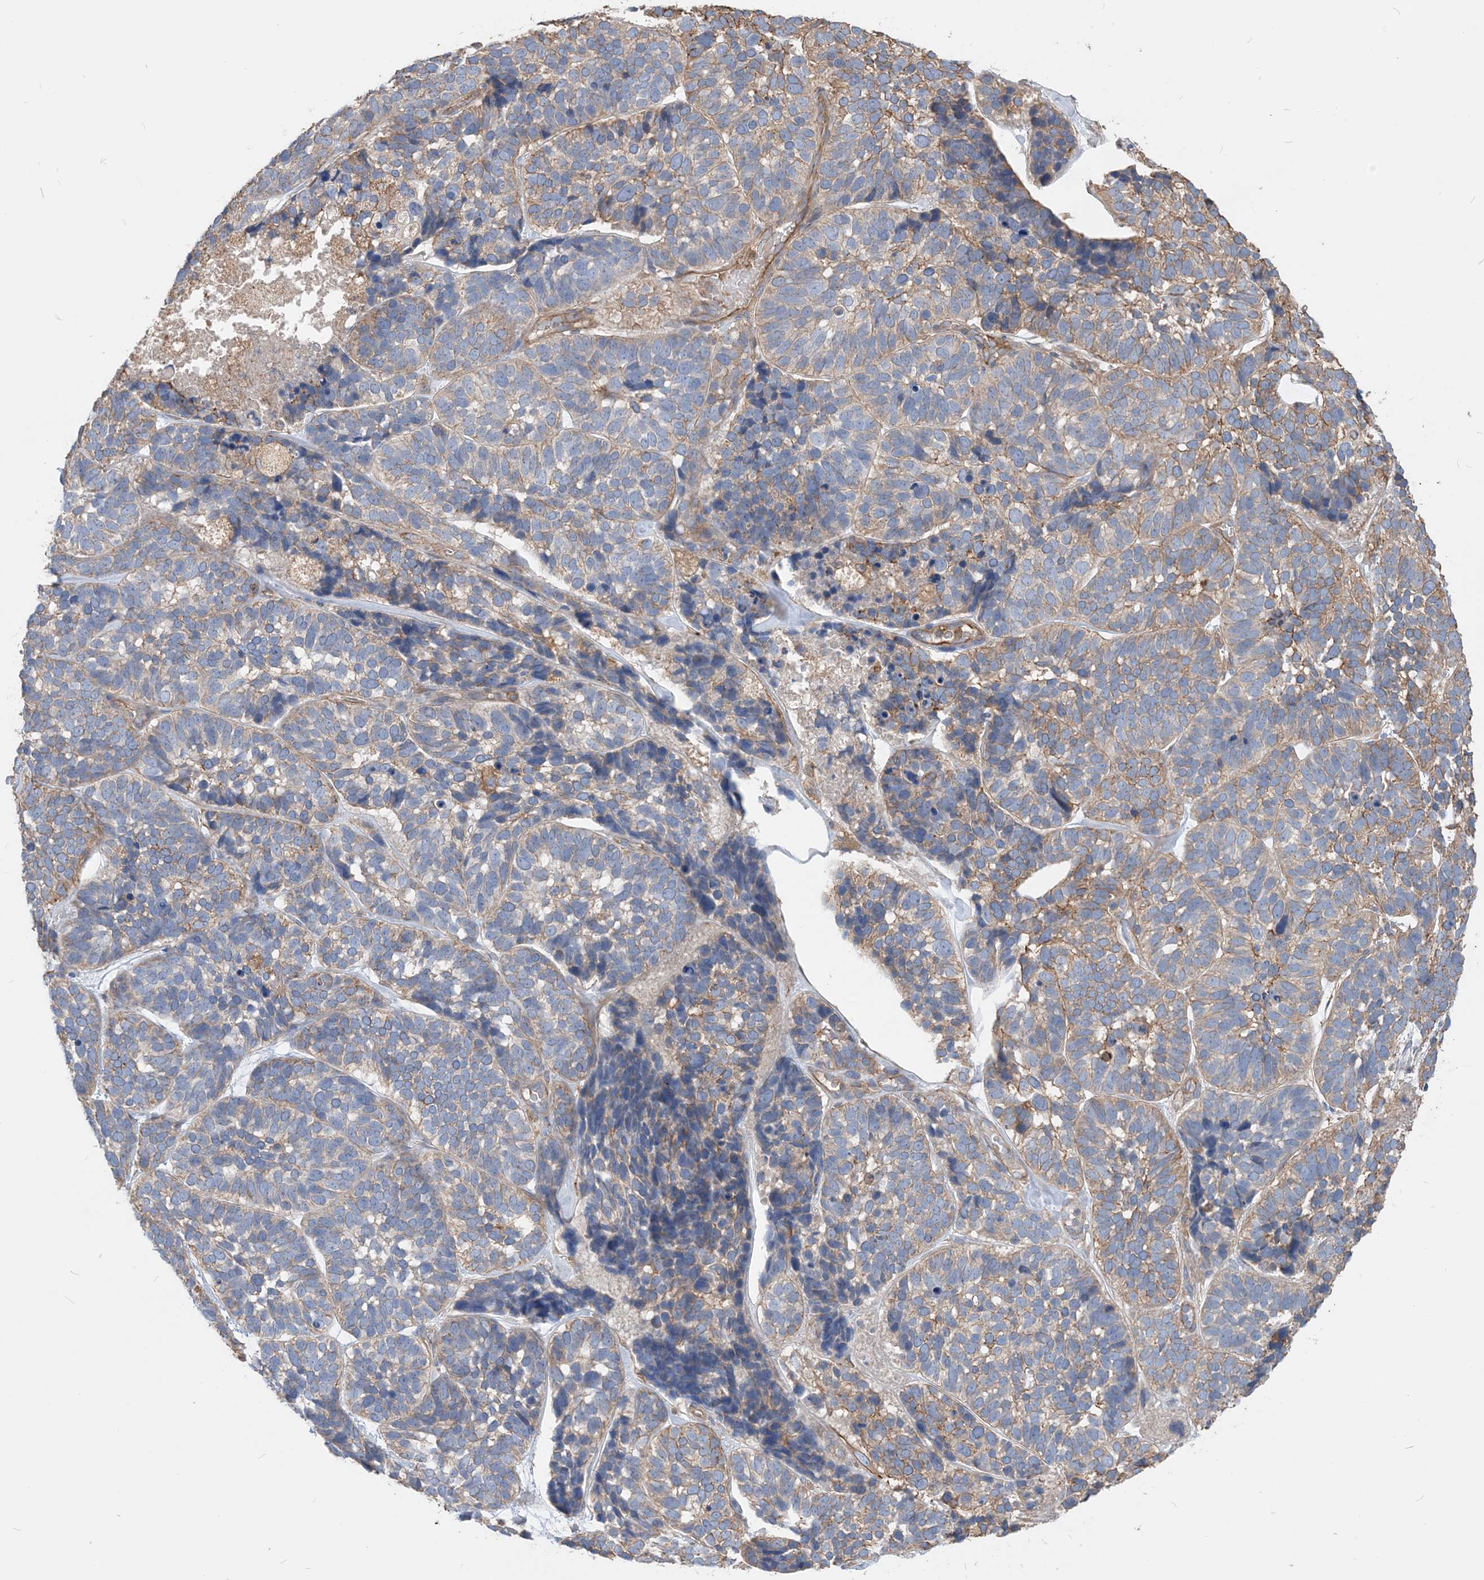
{"staining": {"intensity": "moderate", "quantity": "25%-75%", "location": "cytoplasmic/membranous"}, "tissue": "skin cancer", "cell_type": "Tumor cells", "image_type": "cancer", "snomed": [{"axis": "morphology", "description": "Basal cell carcinoma"}, {"axis": "topography", "description": "Skin"}], "caption": "A photomicrograph showing moderate cytoplasmic/membranous positivity in approximately 25%-75% of tumor cells in skin cancer, as visualized by brown immunohistochemical staining.", "gene": "PARVG", "patient": {"sex": "male", "age": 62}}